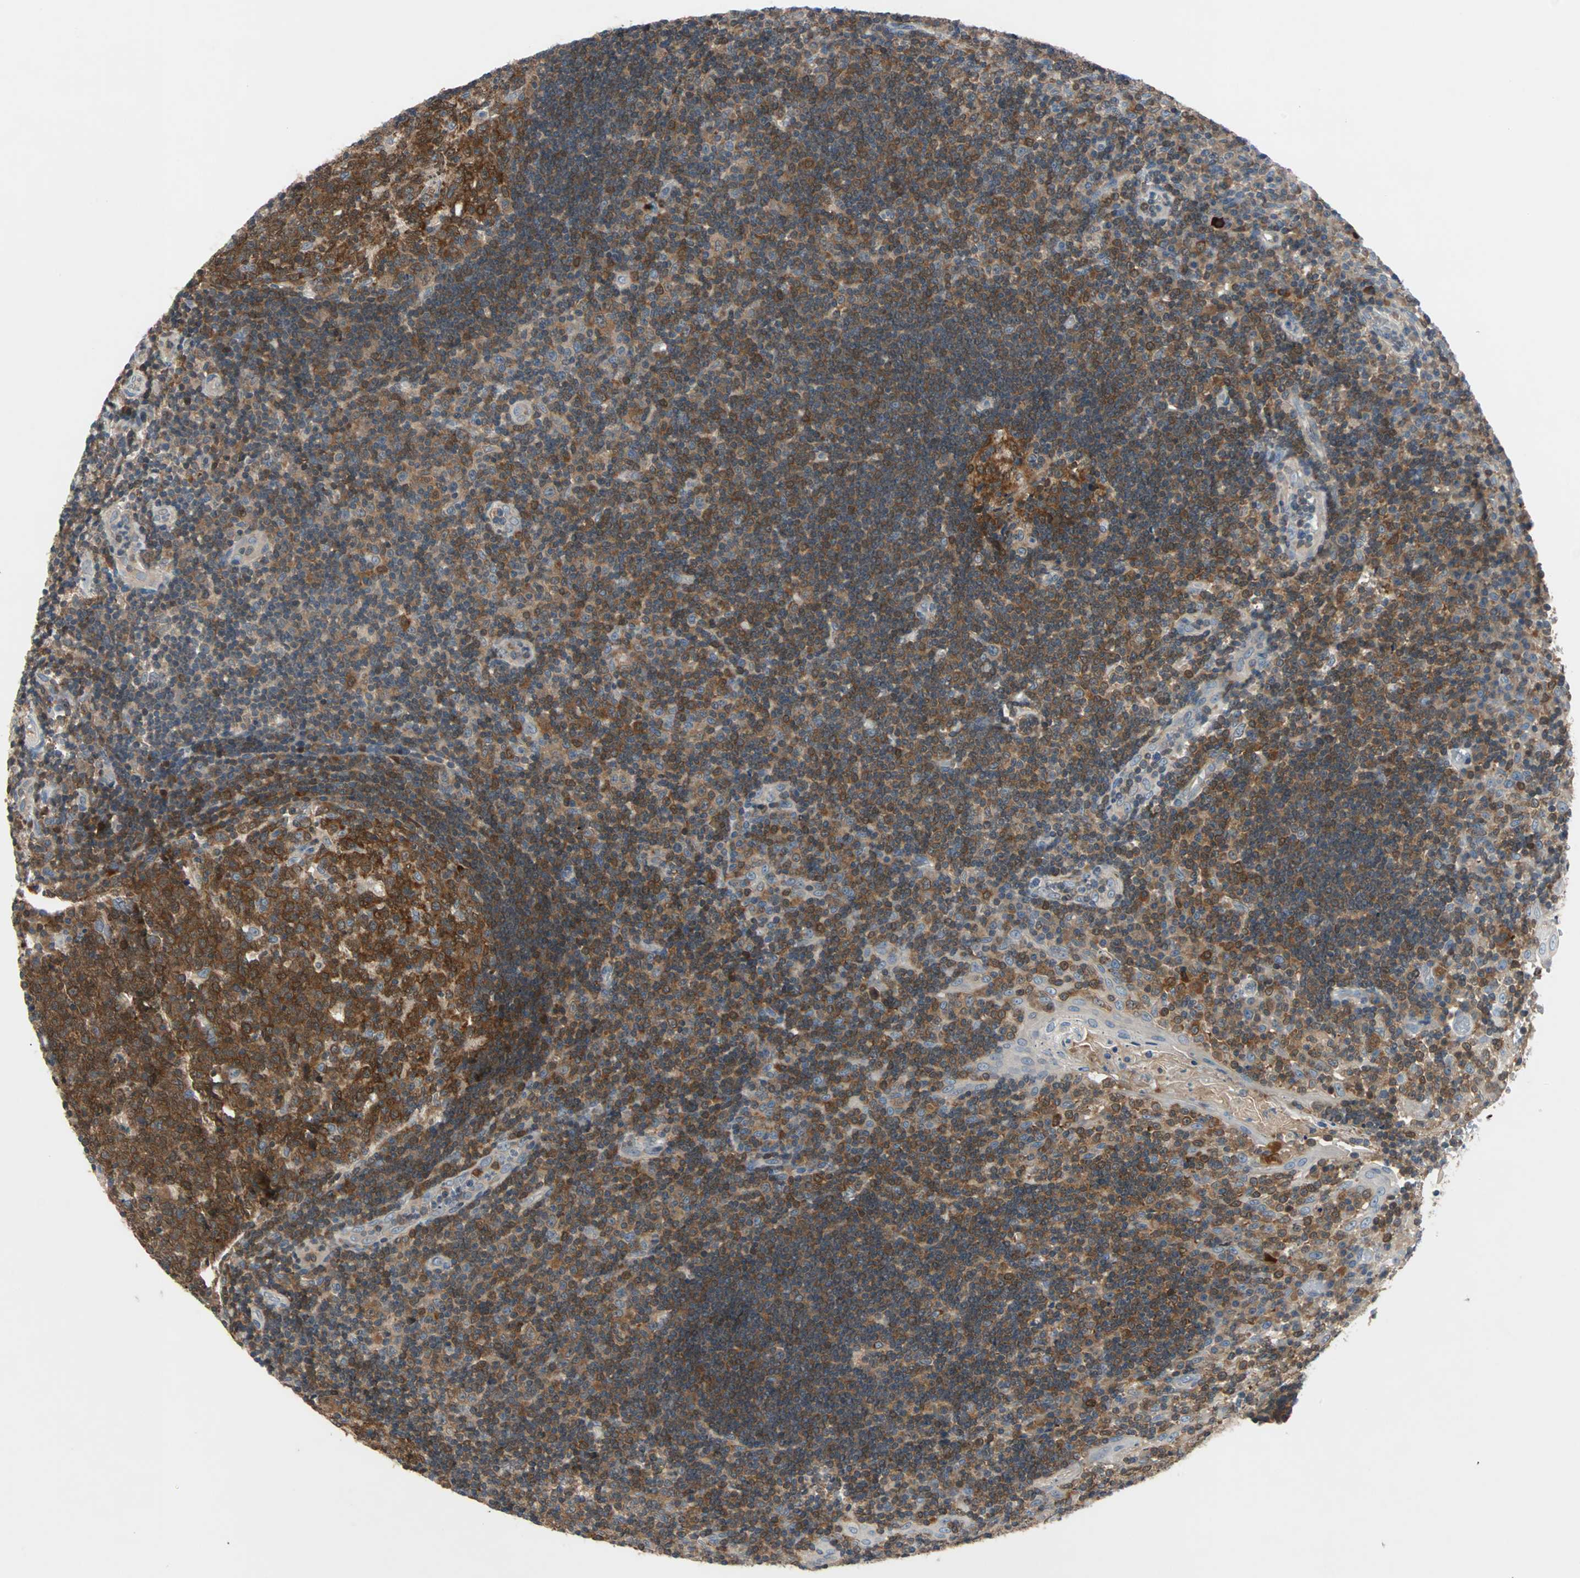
{"staining": {"intensity": "strong", "quantity": ">75%", "location": "cytoplasmic/membranous"}, "tissue": "tonsil", "cell_type": "Germinal center cells", "image_type": "normal", "snomed": [{"axis": "morphology", "description": "Normal tissue, NOS"}, {"axis": "topography", "description": "Tonsil"}], "caption": "Human tonsil stained with a brown dye reveals strong cytoplasmic/membranous positive staining in about >75% of germinal center cells.", "gene": "MAP4K1", "patient": {"sex": "female", "age": 40}}